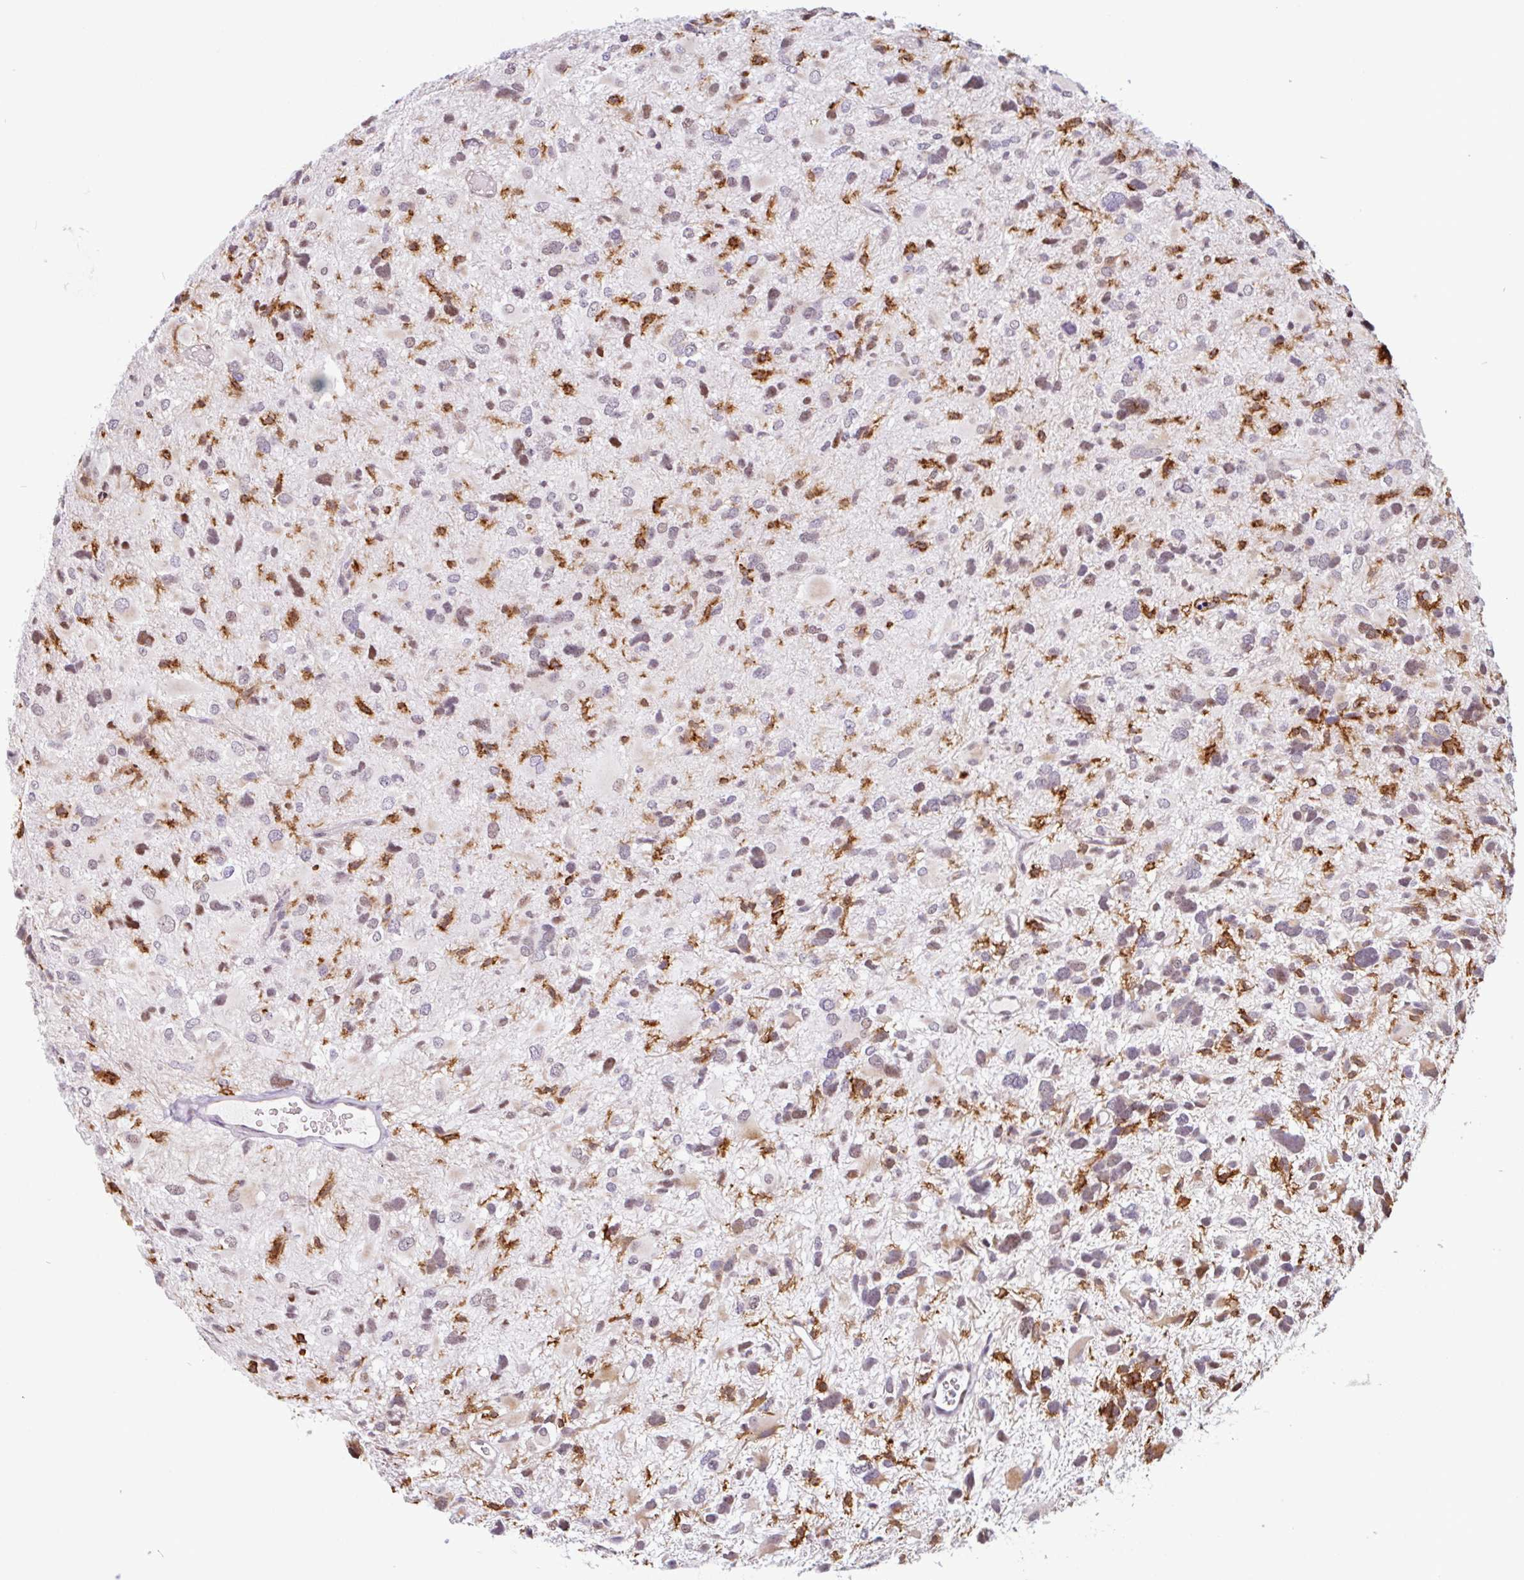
{"staining": {"intensity": "moderate", "quantity": "<25%", "location": "cytoplasmic/membranous,nuclear"}, "tissue": "glioma", "cell_type": "Tumor cells", "image_type": "cancer", "snomed": [{"axis": "morphology", "description": "Glioma, malignant, High grade"}, {"axis": "topography", "description": "Brain"}], "caption": "A brown stain highlights moderate cytoplasmic/membranous and nuclear staining of a protein in human malignant glioma (high-grade) tumor cells. The protein of interest is stained brown, and the nuclei are stained in blue (DAB IHC with brightfield microscopy, high magnification).", "gene": "TMEM119", "patient": {"sex": "female", "age": 11}}